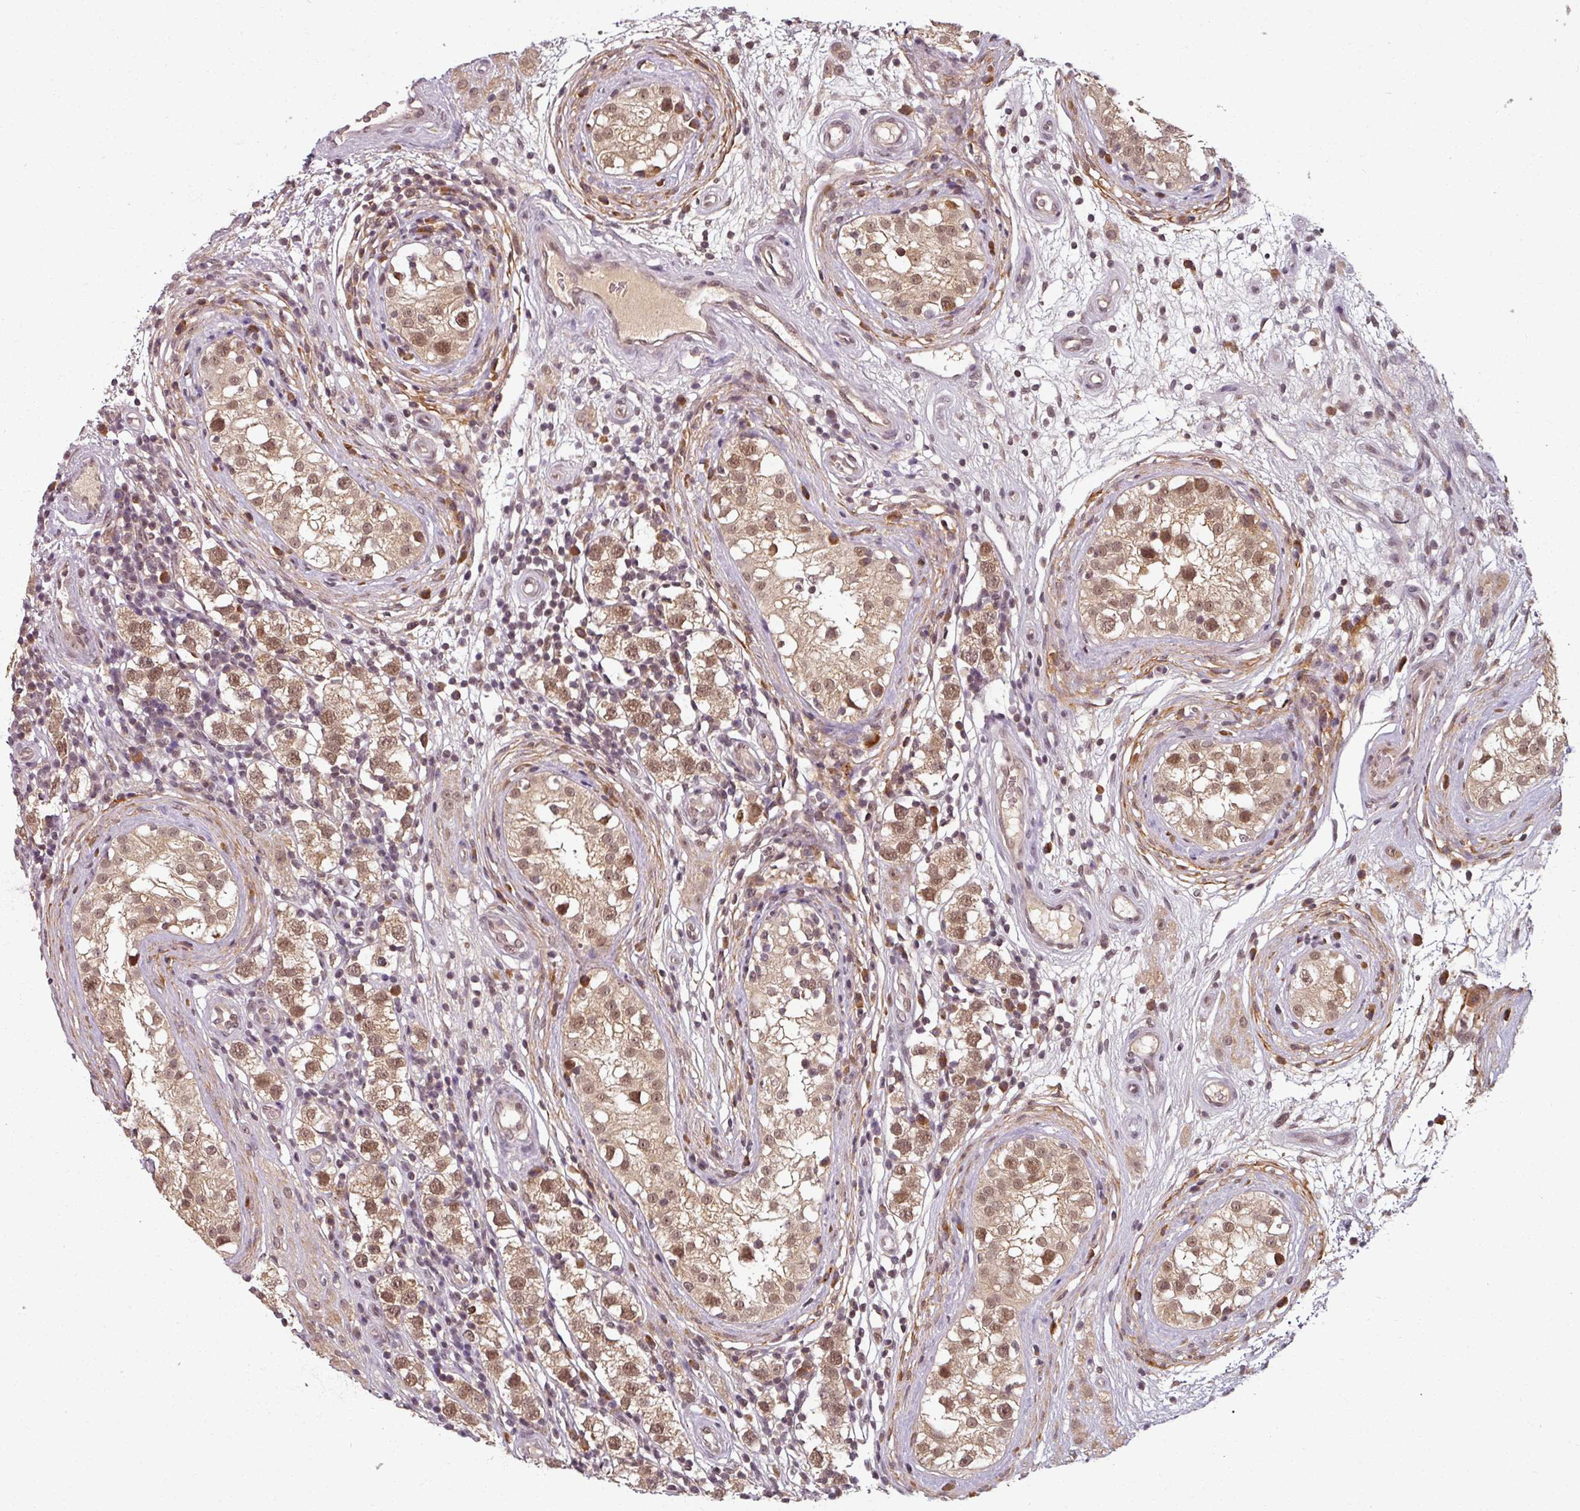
{"staining": {"intensity": "moderate", "quantity": ">75%", "location": "nuclear"}, "tissue": "testis cancer", "cell_type": "Tumor cells", "image_type": "cancer", "snomed": [{"axis": "morphology", "description": "Seminoma, NOS"}, {"axis": "topography", "description": "Testis"}], "caption": "A high-resolution micrograph shows immunohistochemistry staining of seminoma (testis), which demonstrates moderate nuclear expression in approximately >75% of tumor cells.", "gene": "POLR2G", "patient": {"sex": "male", "age": 34}}